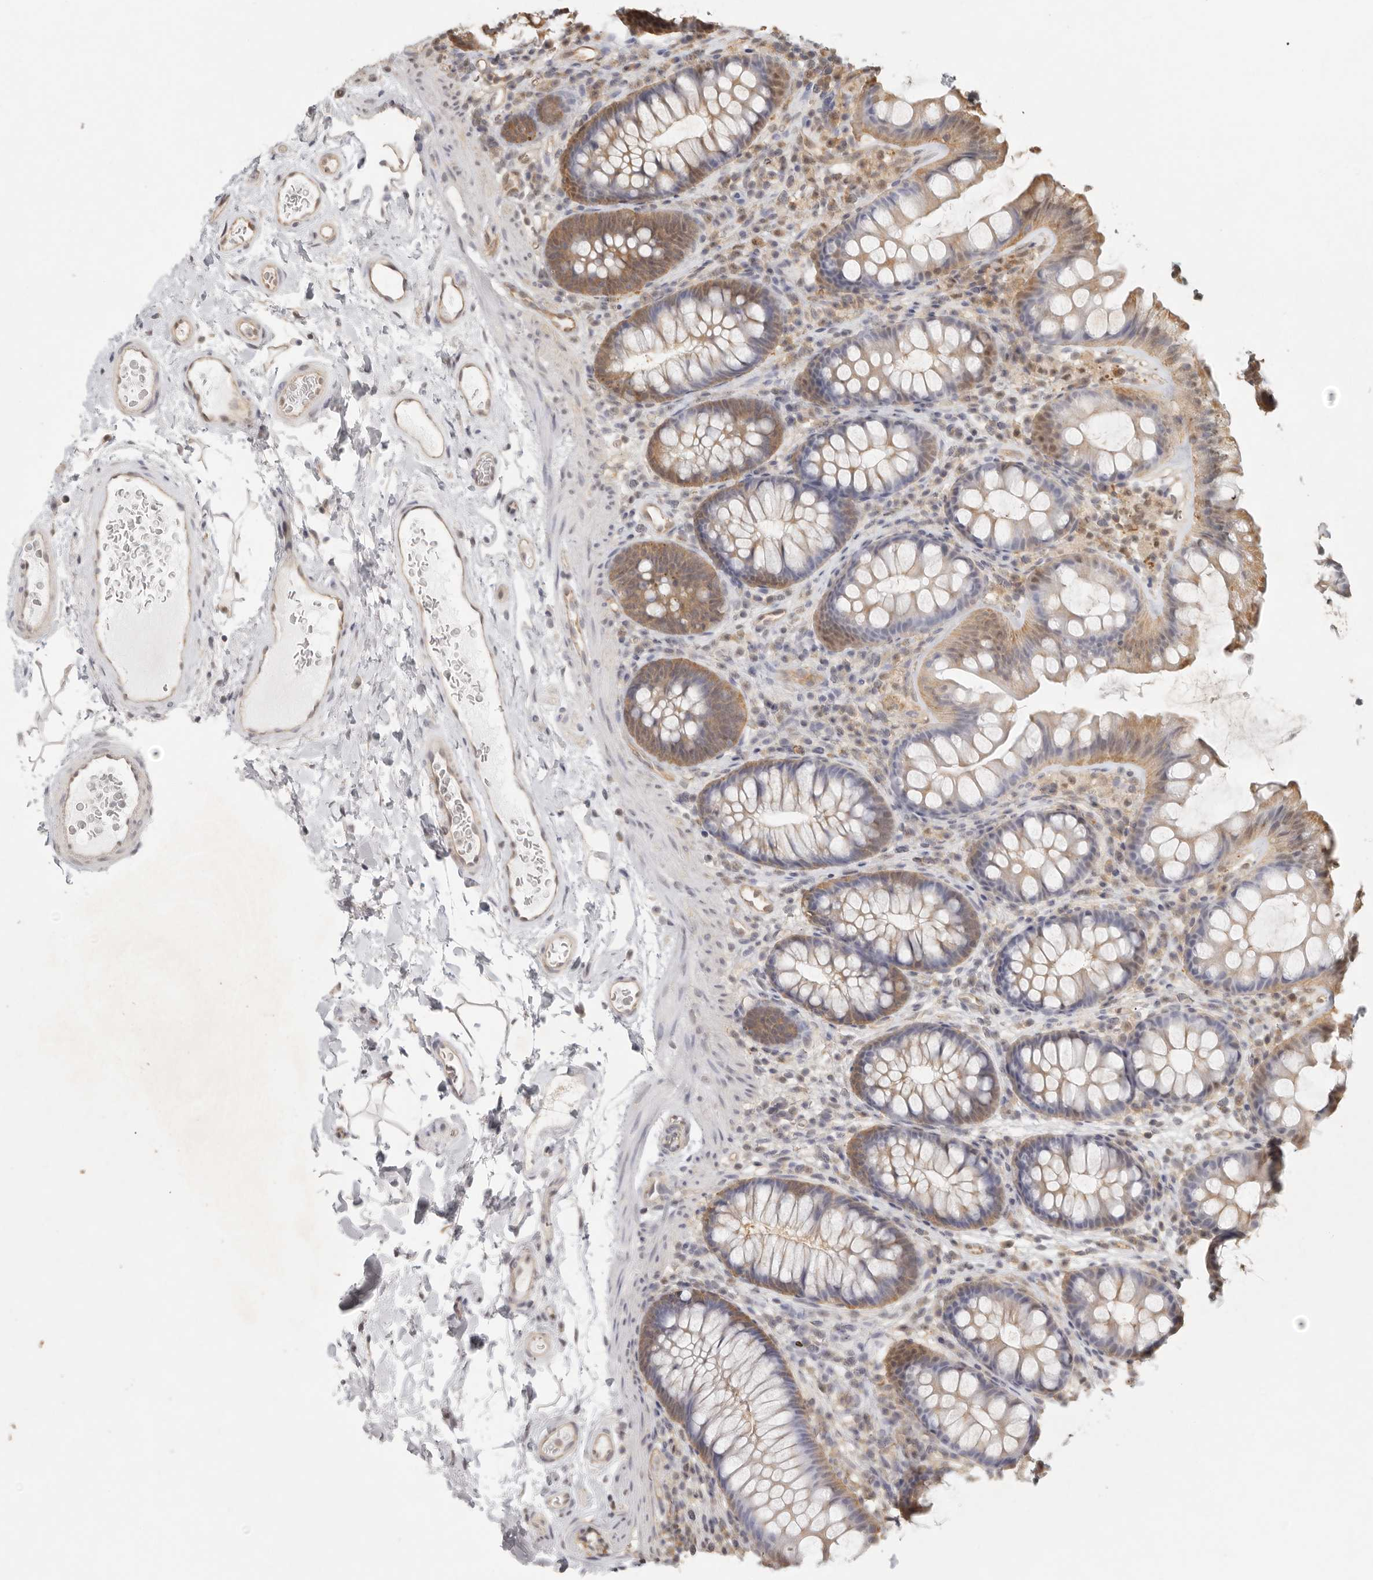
{"staining": {"intensity": "weak", "quantity": ">75%", "location": "cytoplasmic/membranous"}, "tissue": "colon", "cell_type": "Endothelial cells", "image_type": "normal", "snomed": [{"axis": "morphology", "description": "Normal tissue, NOS"}, {"axis": "topography", "description": "Colon"}], "caption": "The immunohistochemical stain highlights weak cytoplasmic/membranous expression in endothelial cells of normal colon.", "gene": "PSMA5", "patient": {"sex": "female", "age": 62}}